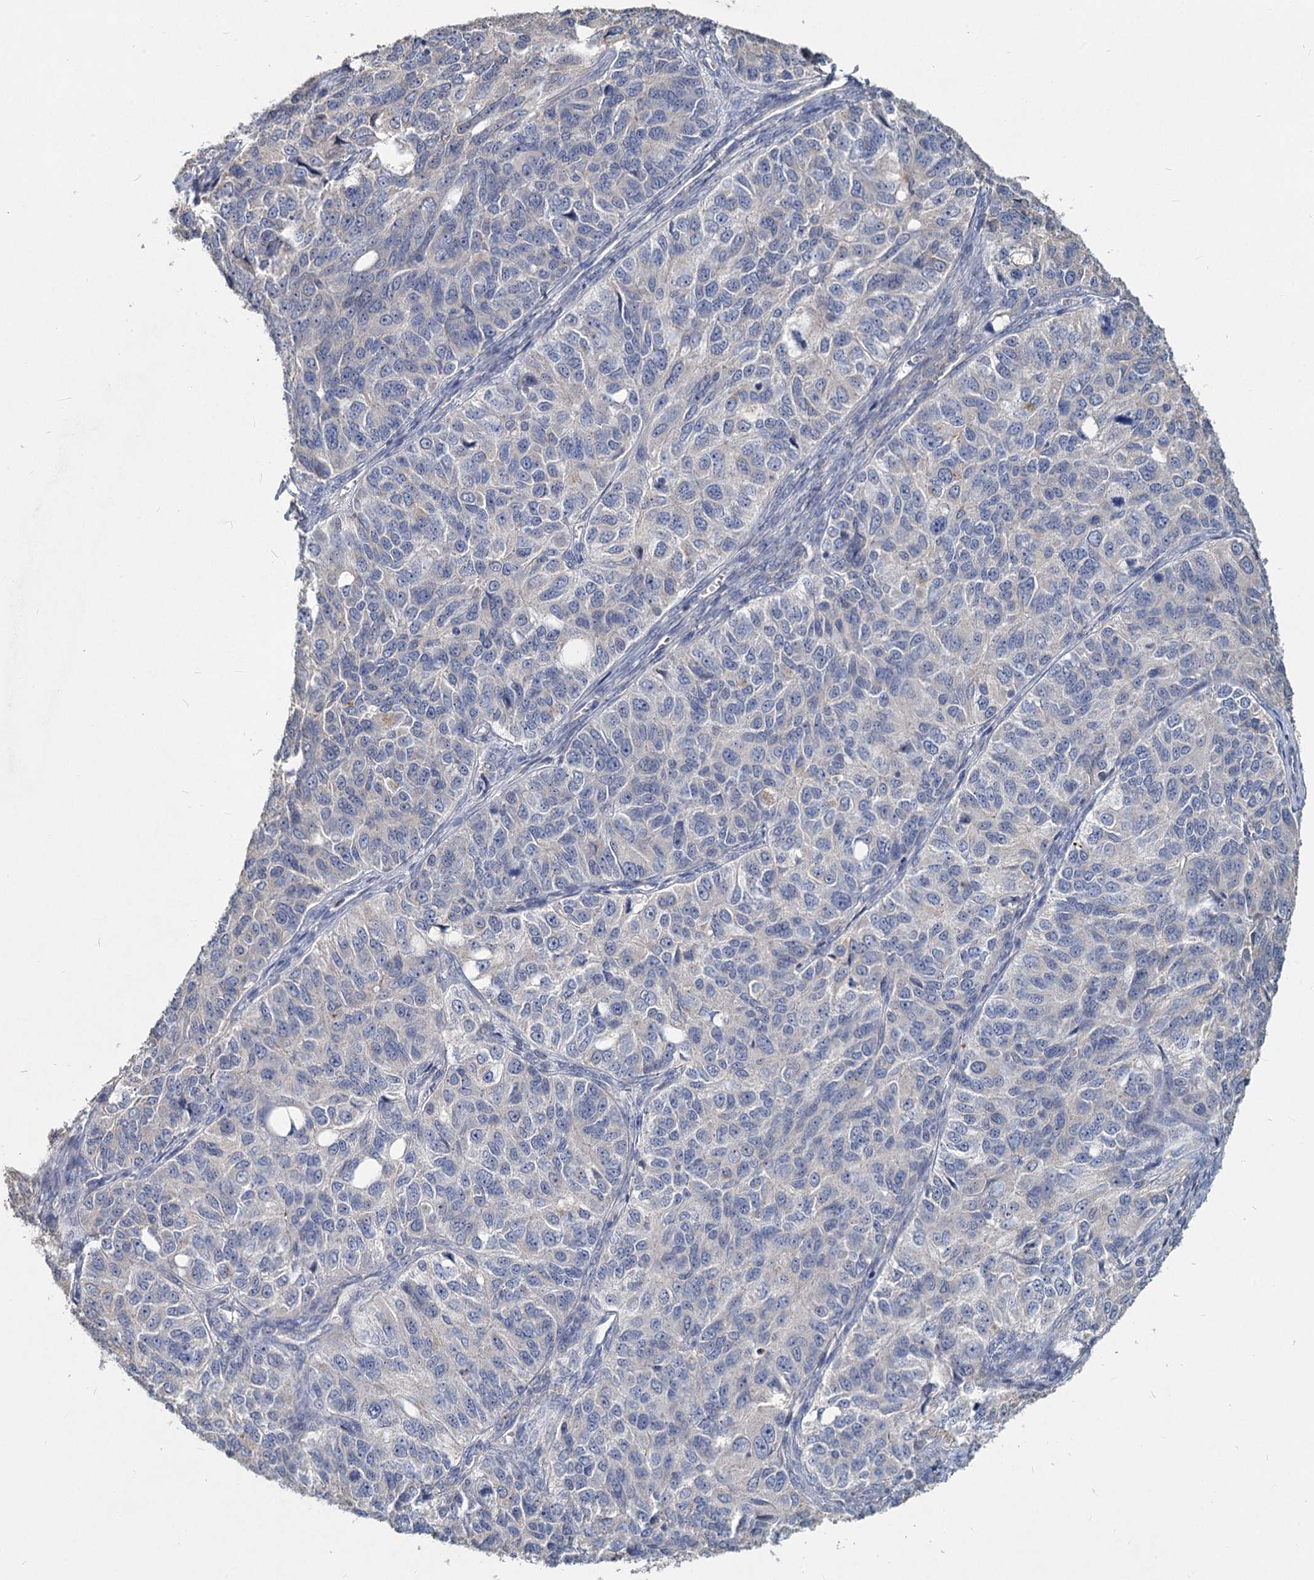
{"staining": {"intensity": "negative", "quantity": "none", "location": "none"}, "tissue": "ovarian cancer", "cell_type": "Tumor cells", "image_type": "cancer", "snomed": [{"axis": "morphology", "description": "Carcinoma, endometroid"}, {"axis": "topography", "description": "Ovary"}], "caption": "Micrograph shows no protein expression in tumor cells of ovarian endometroid carcinoma tissue.", "gene": "HES2", "patient": {"sex": "female", "age": 51}}